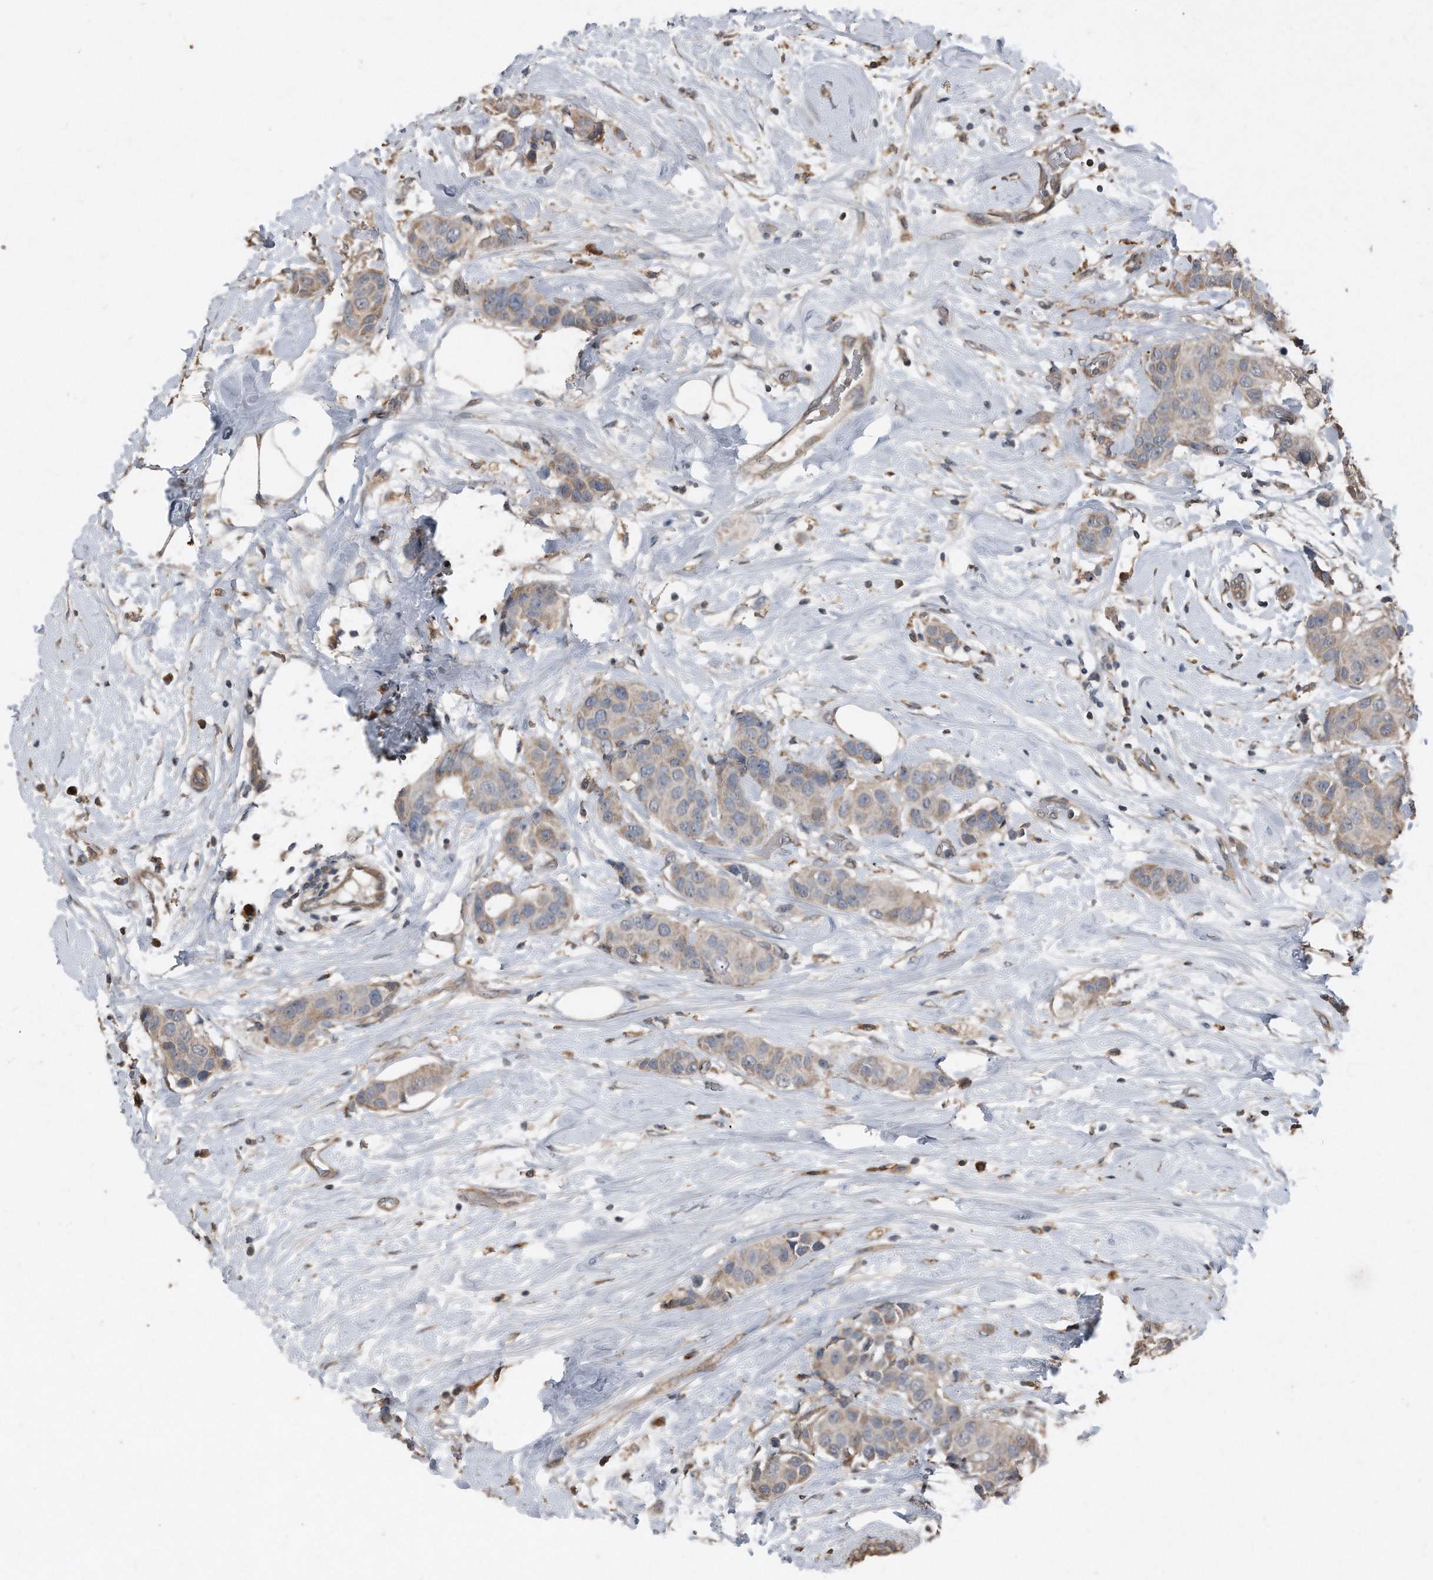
{"staining": {"intensity": "weak", "quantity": "25%-75%", "location": "cytoplasmic/membranous"}, "tissue": "breast cancer", "cell_type": "Tumor cells", "image_type": "cancer", "snomed": [{"axis": "morphology", "description": "Normal tissue, NOS"}, {"axis": "morphology", "description": "Duct carcinoma"}, {"axis": "topography", "description": "Breast"}], "caption": "This is an image of IHC staining of breast infiltrating ductal carcinoma, which shows weak positivity in the cytoplasmic/membranous of tumor cells.", "gene": "ANKRD10", "patient": {"sex": "female", "age": 39}}